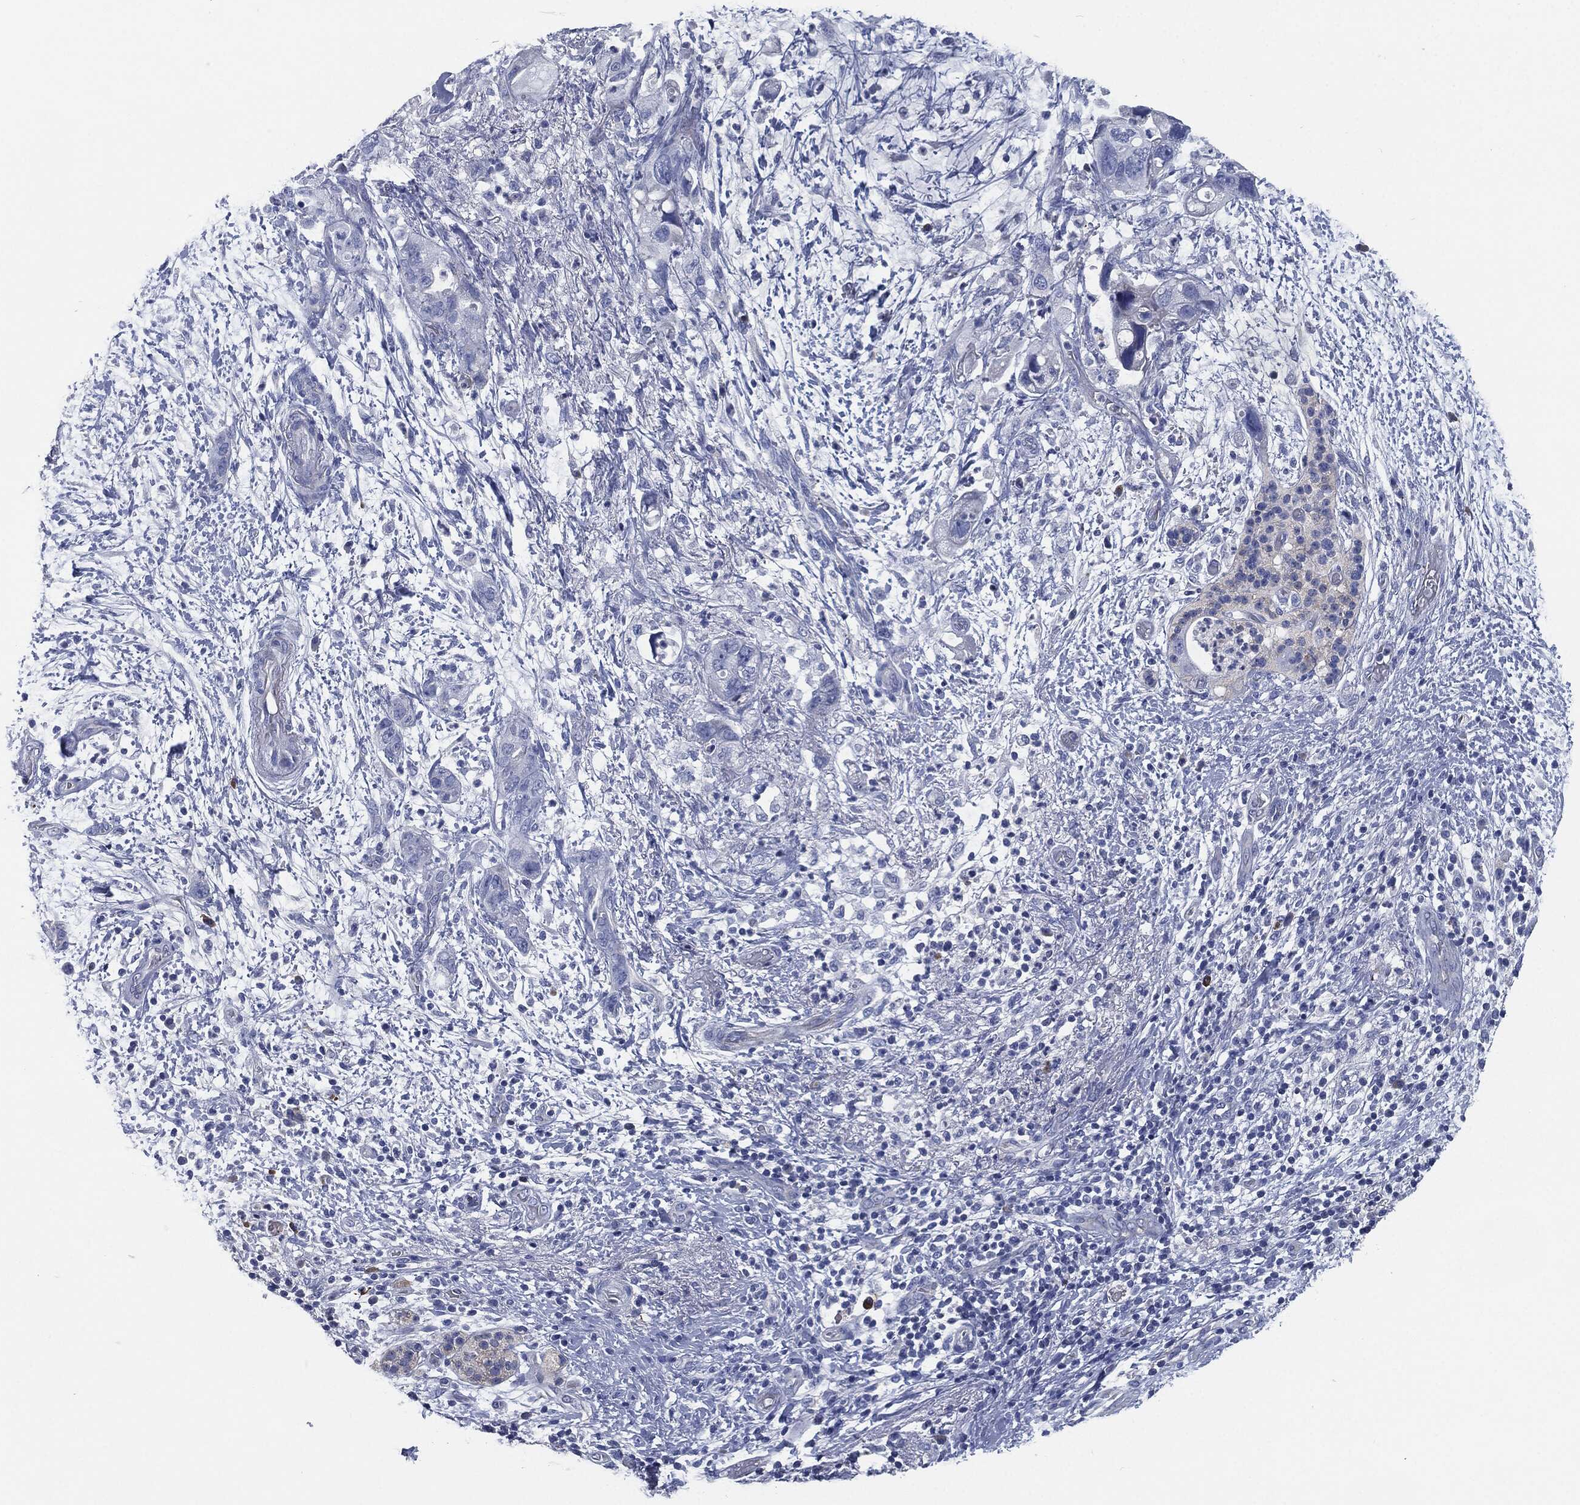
{"staining": {"intensity": "negative", "quantity": "none", "location": "none"}, "tissue": "pancreatic cancer", "cell_type": "Tumor cells", "image_type": "cancer", "snomed": [{"axis": "morphology", "description": "Adenocarcinoma, NOS"}, {"axis": "topography", "description": "Pancreas"}], "caption": "Tumor cells are negative for protein expression in human adenocarcinoma (pancreatic).", "gene": "CD27", "patient": {"sex": "female", "age": 72}}